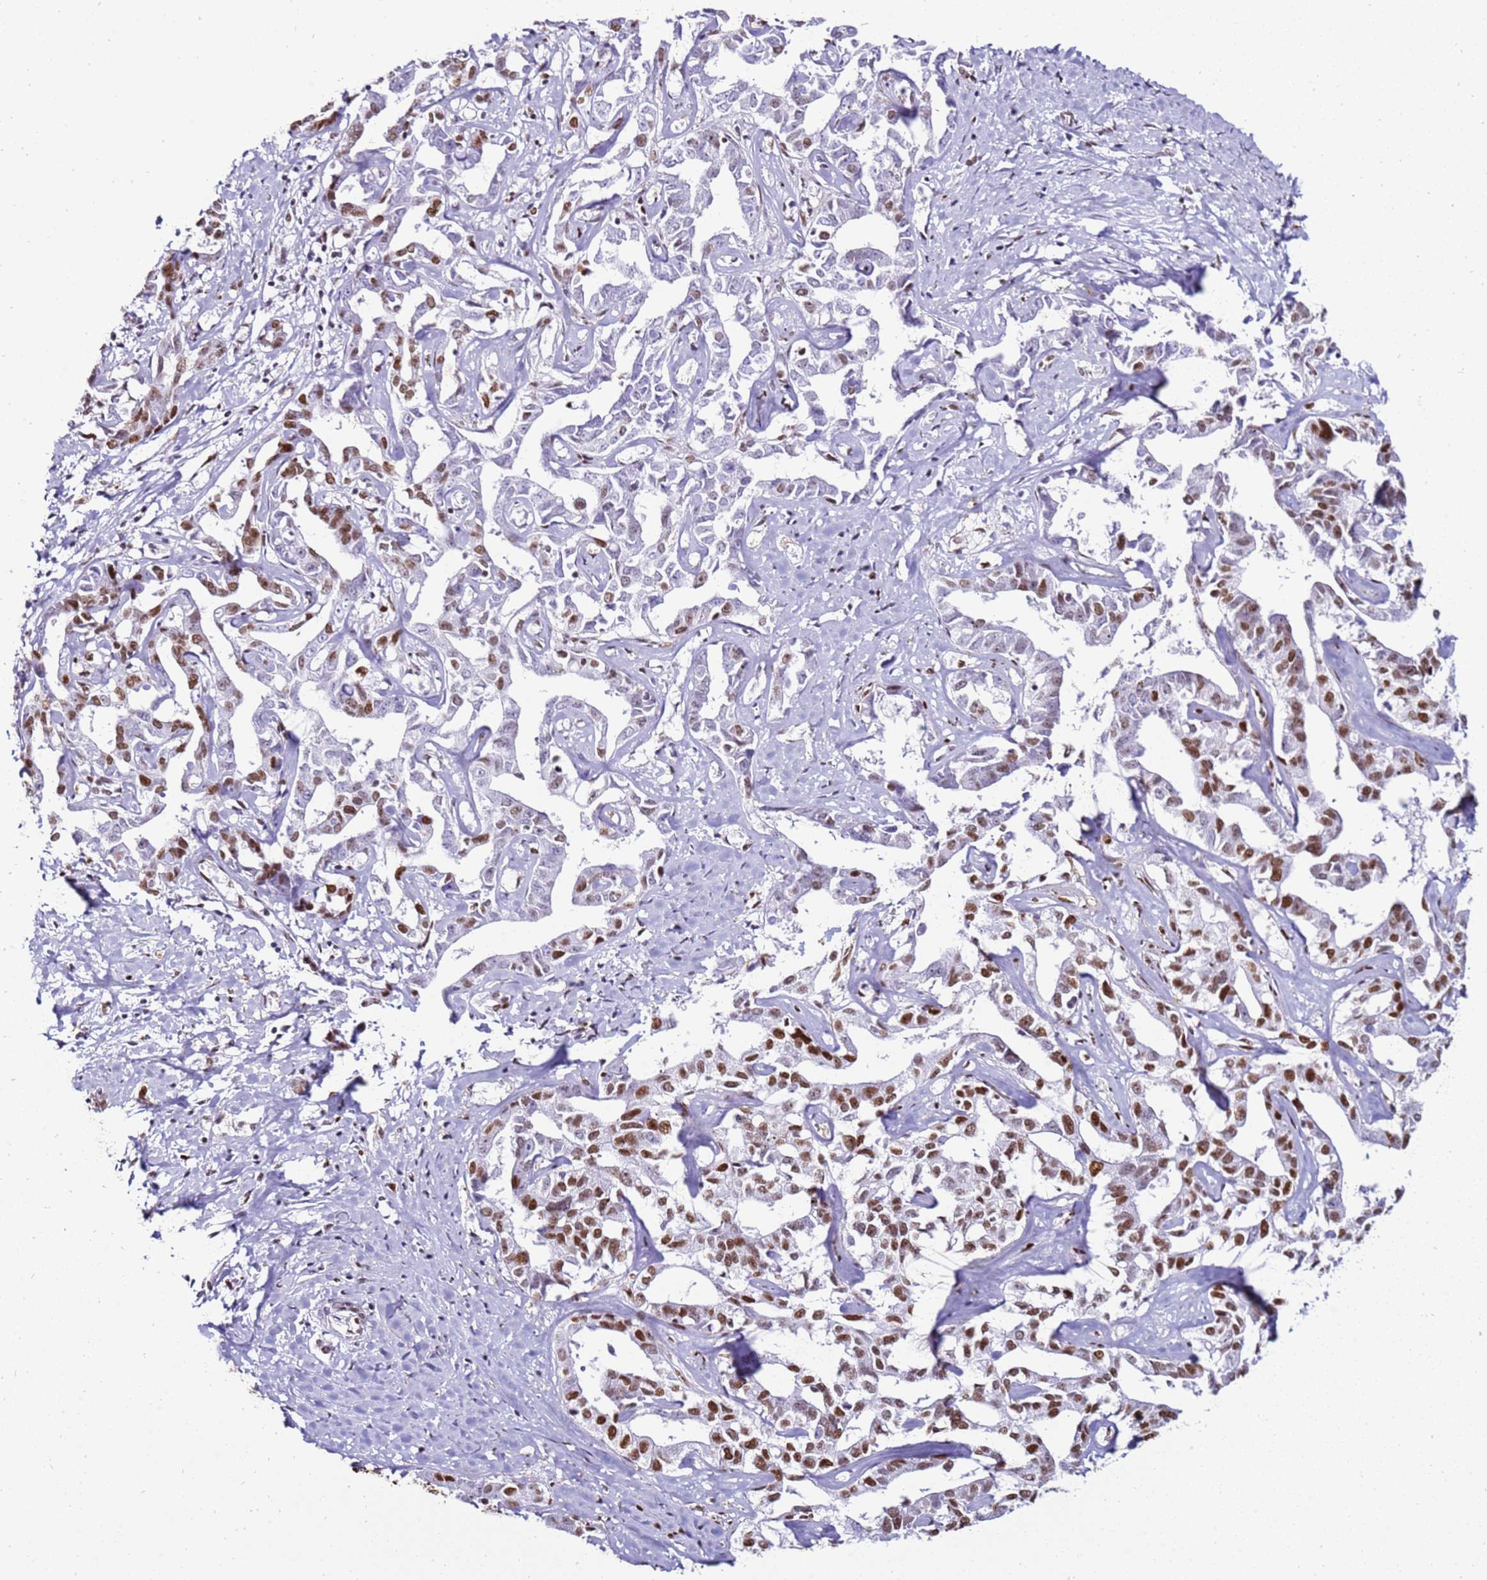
{"staining": {"intensity": "moderate", "quantity": "25%-75%", "location": "nuclear"}, "tissue": "liver cancer", "cell_type": "Tumor cells", "image_type": "cancer", "snomed": [{"axis": "morphology", "description": "Cholangiocarcinoma"}, {"axis": "topography", "description": "Liver"}], "caption": "Immunohistochemistry of liver cancer (cholangiocarcinoma) displays medium levels of moderate nuclear staining in approximately 25%-75% of tumor cells.", "gene": "KPNA4", "patient": {"sex": "male", "age": 59}}